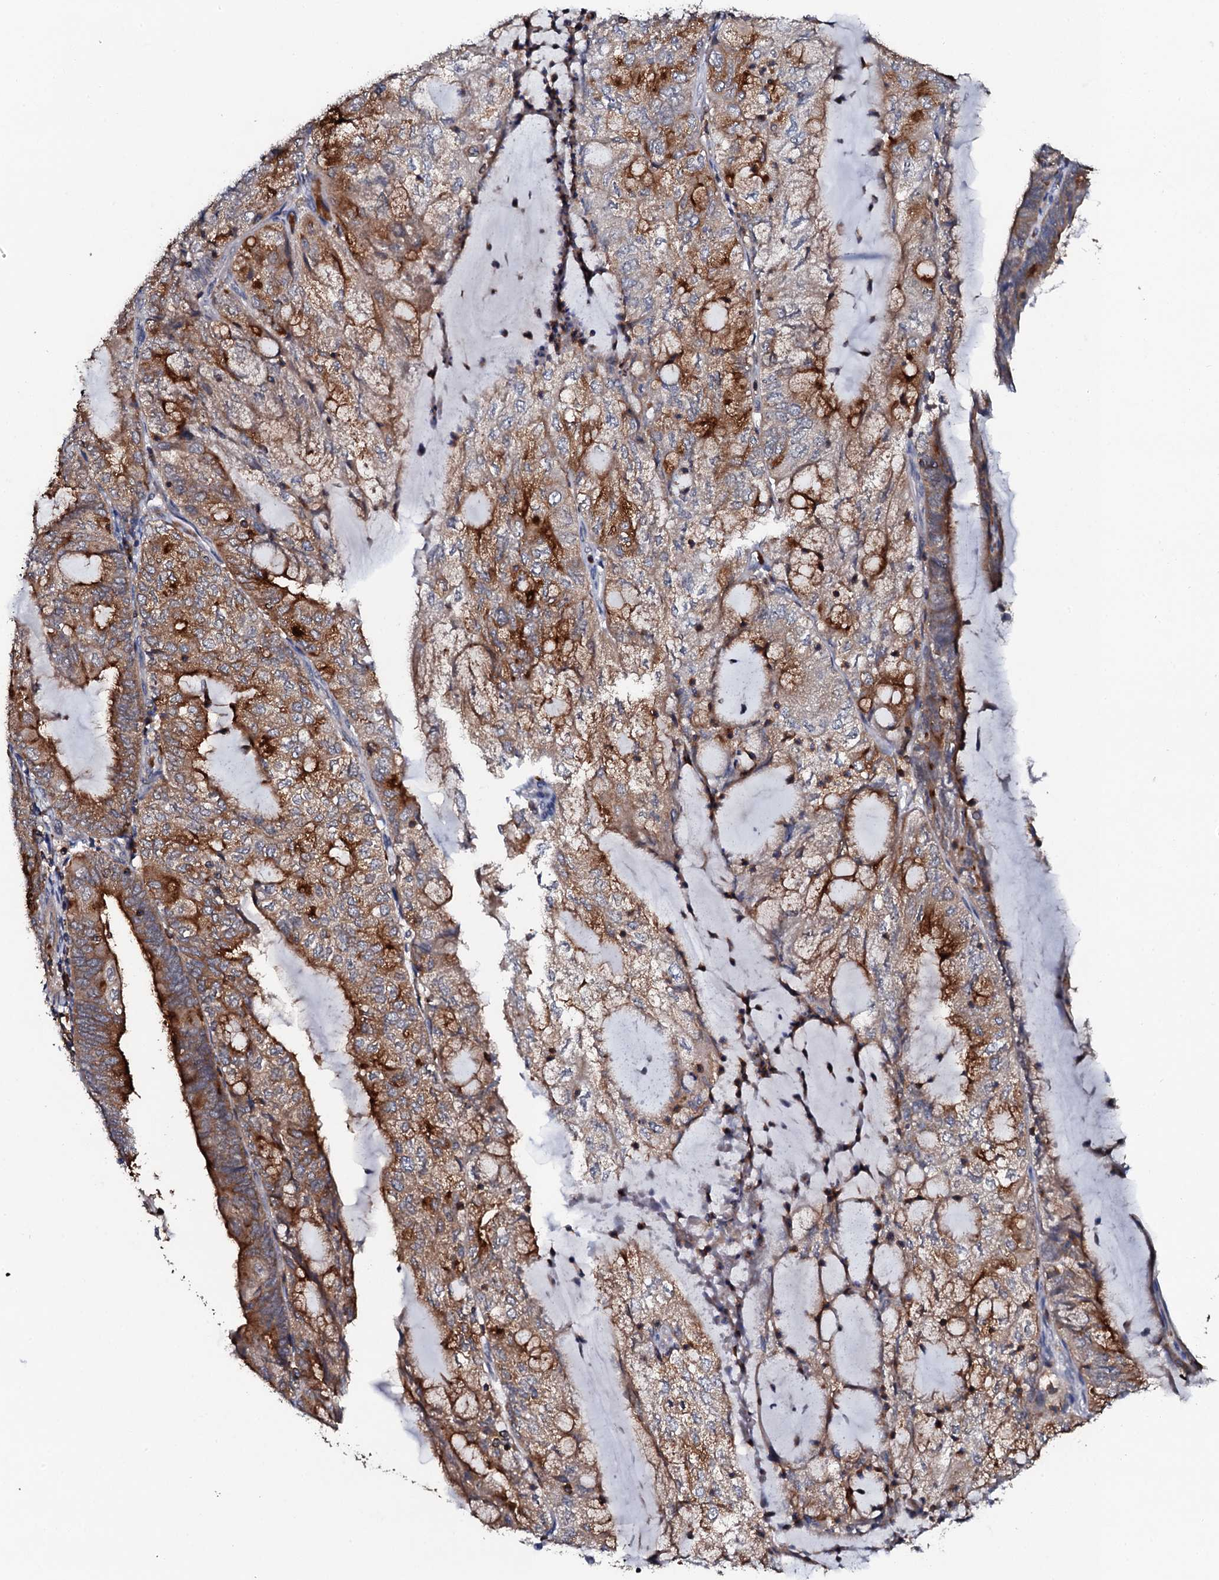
{"staining": {"intensity": "strong", "quantity": "25%-75%", "location": "cytoplasmic/membranous"}, "tissue": "endometrial cancer", "cell_type": "Tumor cells", "image_type": "cancer", "snomed": [{"axis": "morphology", "description": "Adenocarcinoma, NOS"}, {"axis": "topography", "description": "Endometrium"}], "caption": "Endometrial cancer (adenocarcinoma) stained with a protein marker displays strong staining in tumor cells.", "gene": "VAMP8", "patient": {"sex": "female", "age": 81}}